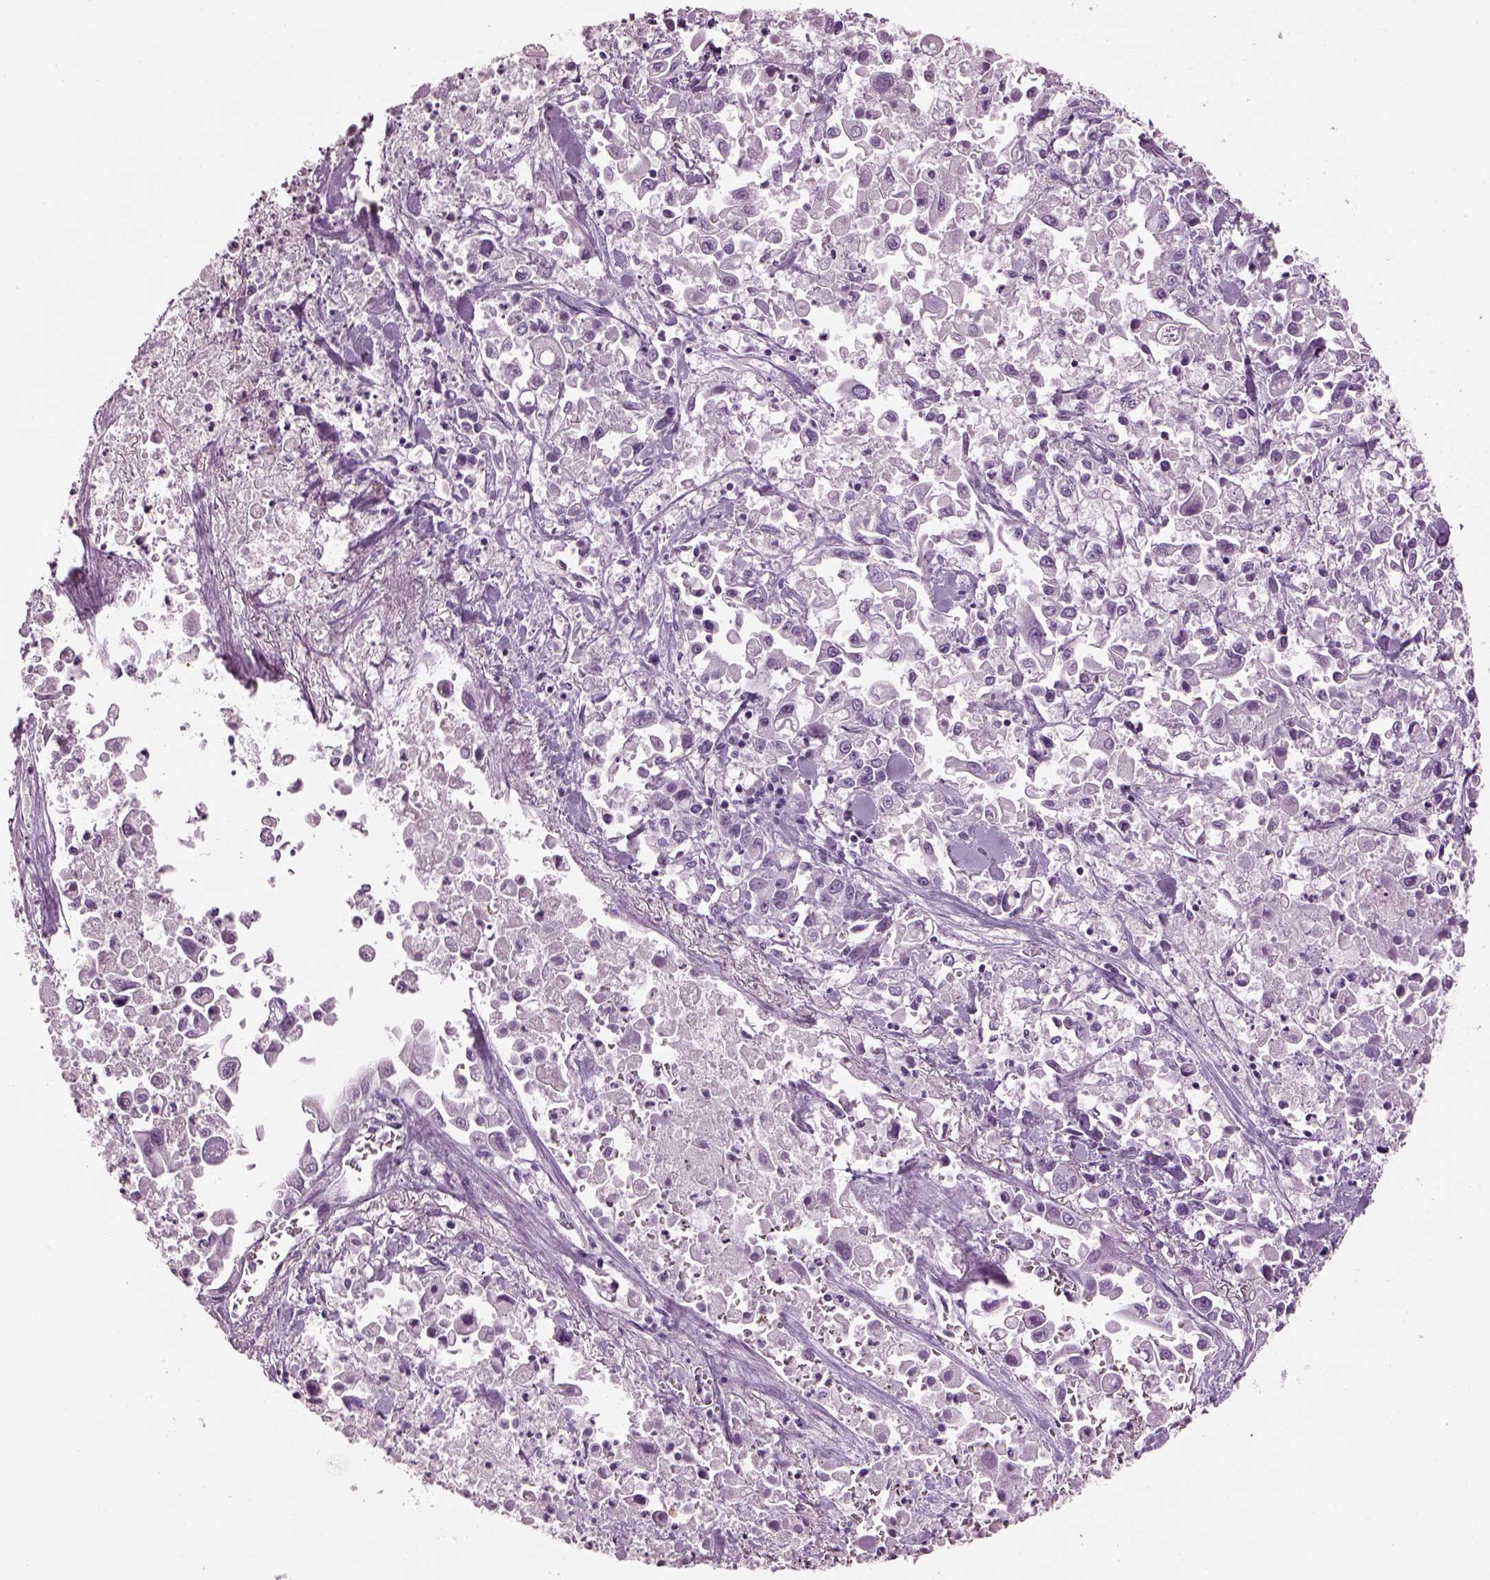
{"staining": {"intensity": "negative", "quantity": "none", "location": "none"}, "tissue": "pancreatic cancer", "cell_type": "Tumor cells", "image_type": "cancer", "snomed": [{"axis": "morphology", "description": "Adenocarcinoma, NOS"}, {"axis": "topography", "description": "Pancreas"}], "caption": "Human adenocarcinoma (pancreatic) stained for a protein using IHC reveals no expression in tumor cells.", "gene": "ADGRG2", "patient": {"sex": "female", "age": 83}}